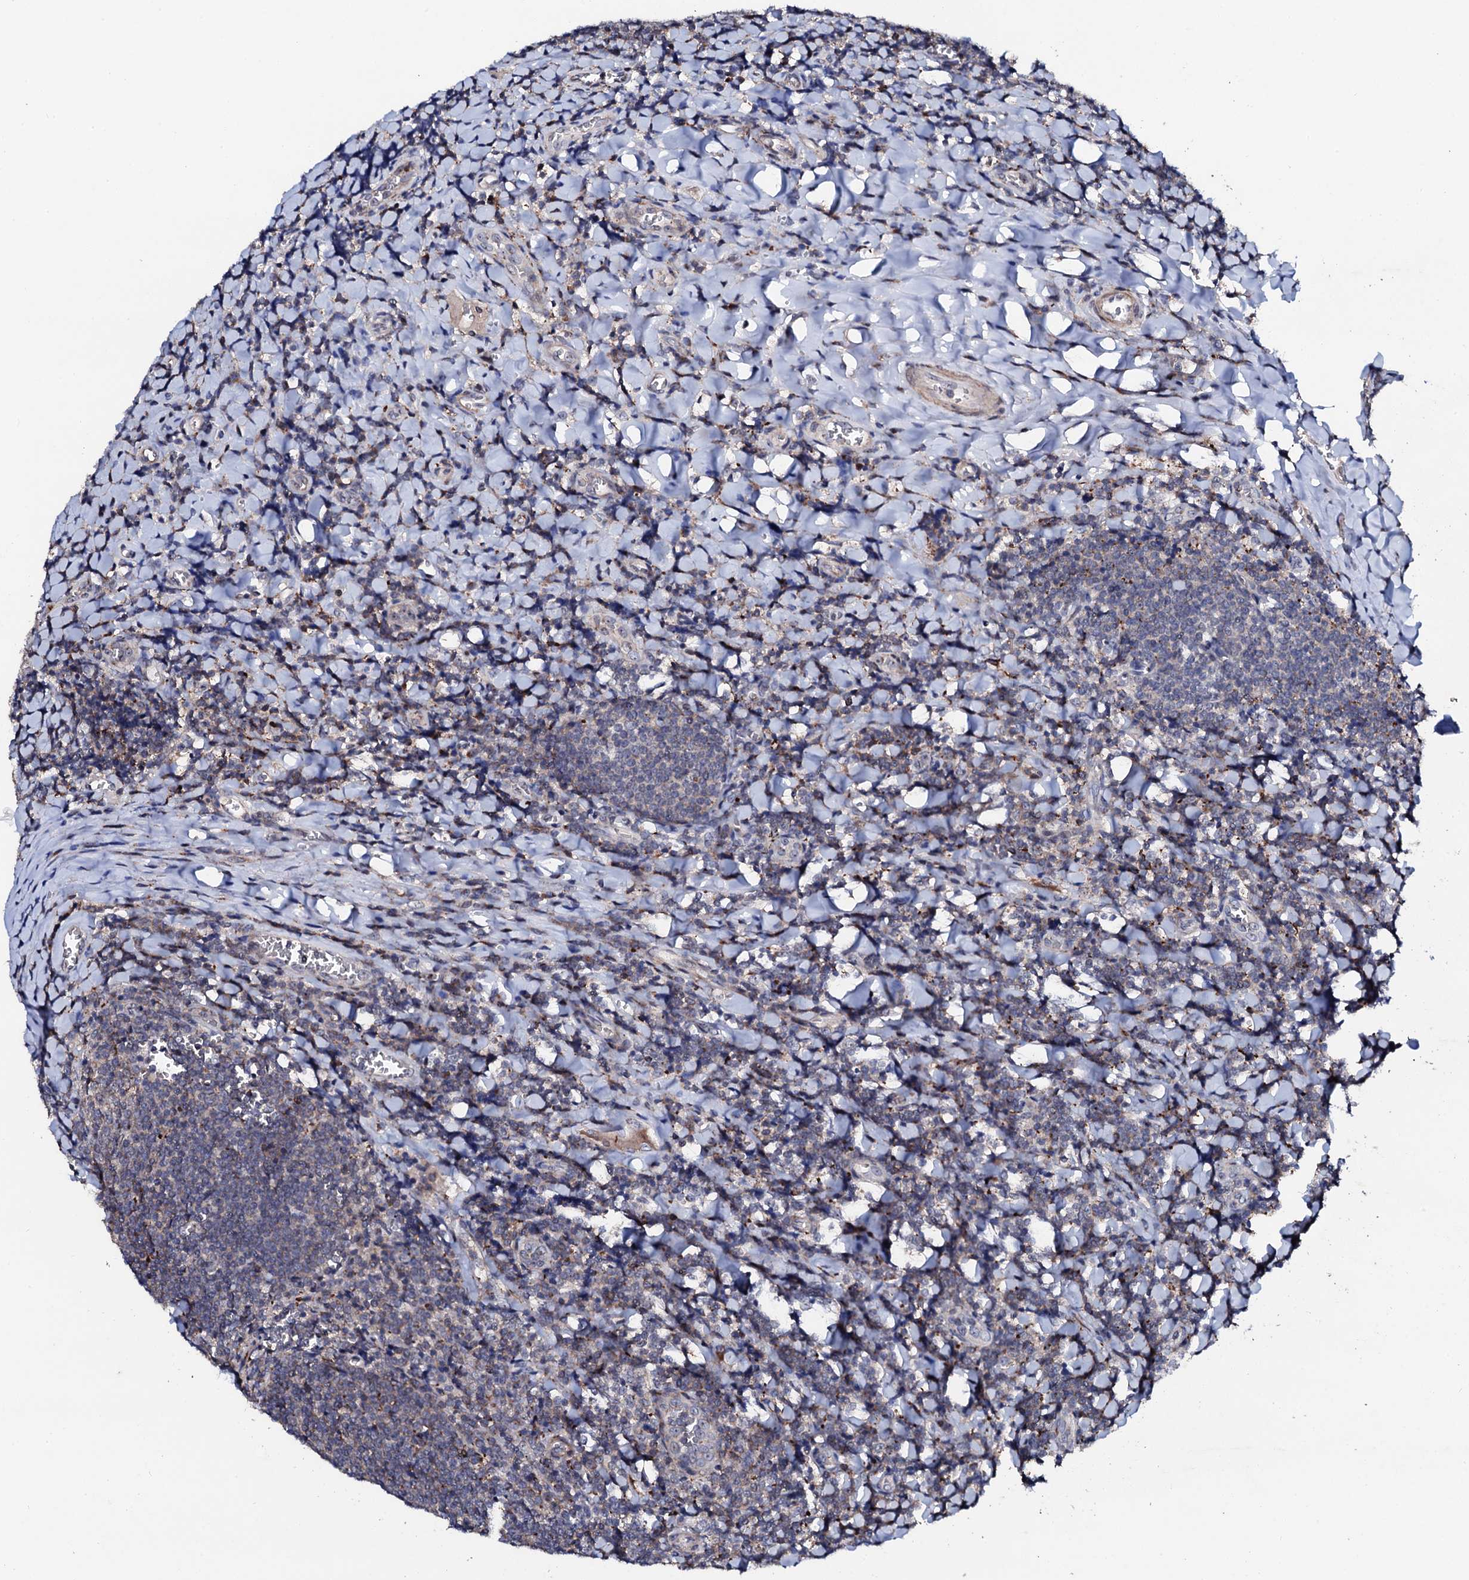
{"staining": {"intensity": "strong", "quantity": "<25%", "location": "nuclear"}, "tissue": "tonsil", "cell_type": "Germinal center cells", "image_type": "normal", "snomed": [{"axis": "morphology", "description": "Normal tissue, NOS"}, {"axis": "topography", "description": "Tonsil"}], "caption": "About <25% of germinal center cells in unremarkable human tonsil exhibit strong nuclear protein staining as visualized by brown immunohistochemical staining.", "gene": "GTPBP4", "patient": {"sex": "male", "age": 27}}